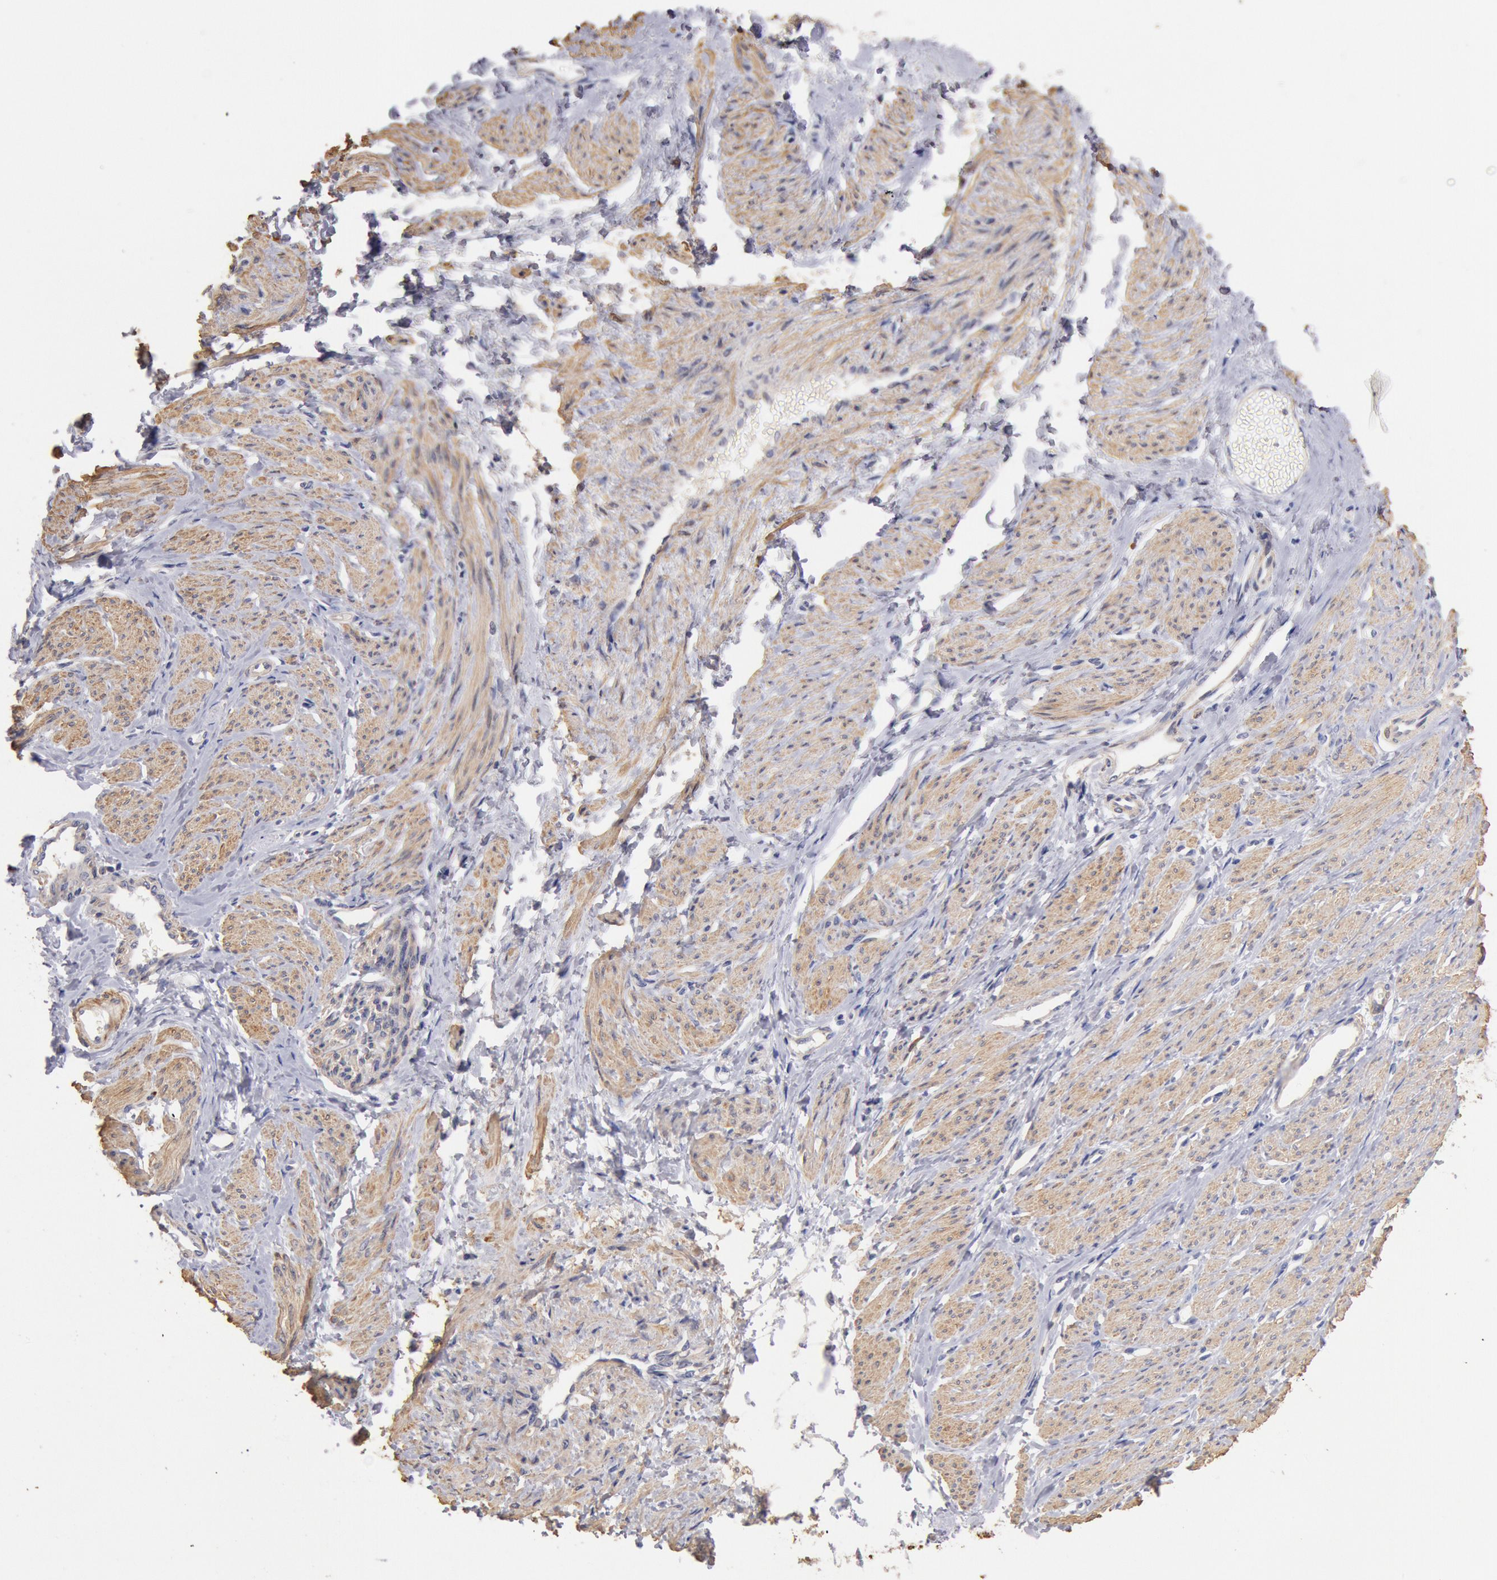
{"staining": {"intensity": "weak", "quantity": "25%-75%", "location": "cytoplasmic/membranous"}, "tissue": "smooth muscle", "cell_type": "Smooth muscle cells", "image_type": "normal", "snomed": [{"axis": "morphology", "description": "Normal tissue, NOS"}, {"axis": "topography", "description": "Smooth muscle"}, {"axis": "topography", "description": "Uterus"}], "caption": "This image reveals immunohistochemistry staining of unremarkable human smooth muscle, with low weak cytoplasmic/membranous positivity in about 25%-75% of smooth muscle cells.", "gene": "TMED8", "patient": {"sex": "female", "age": 39}}